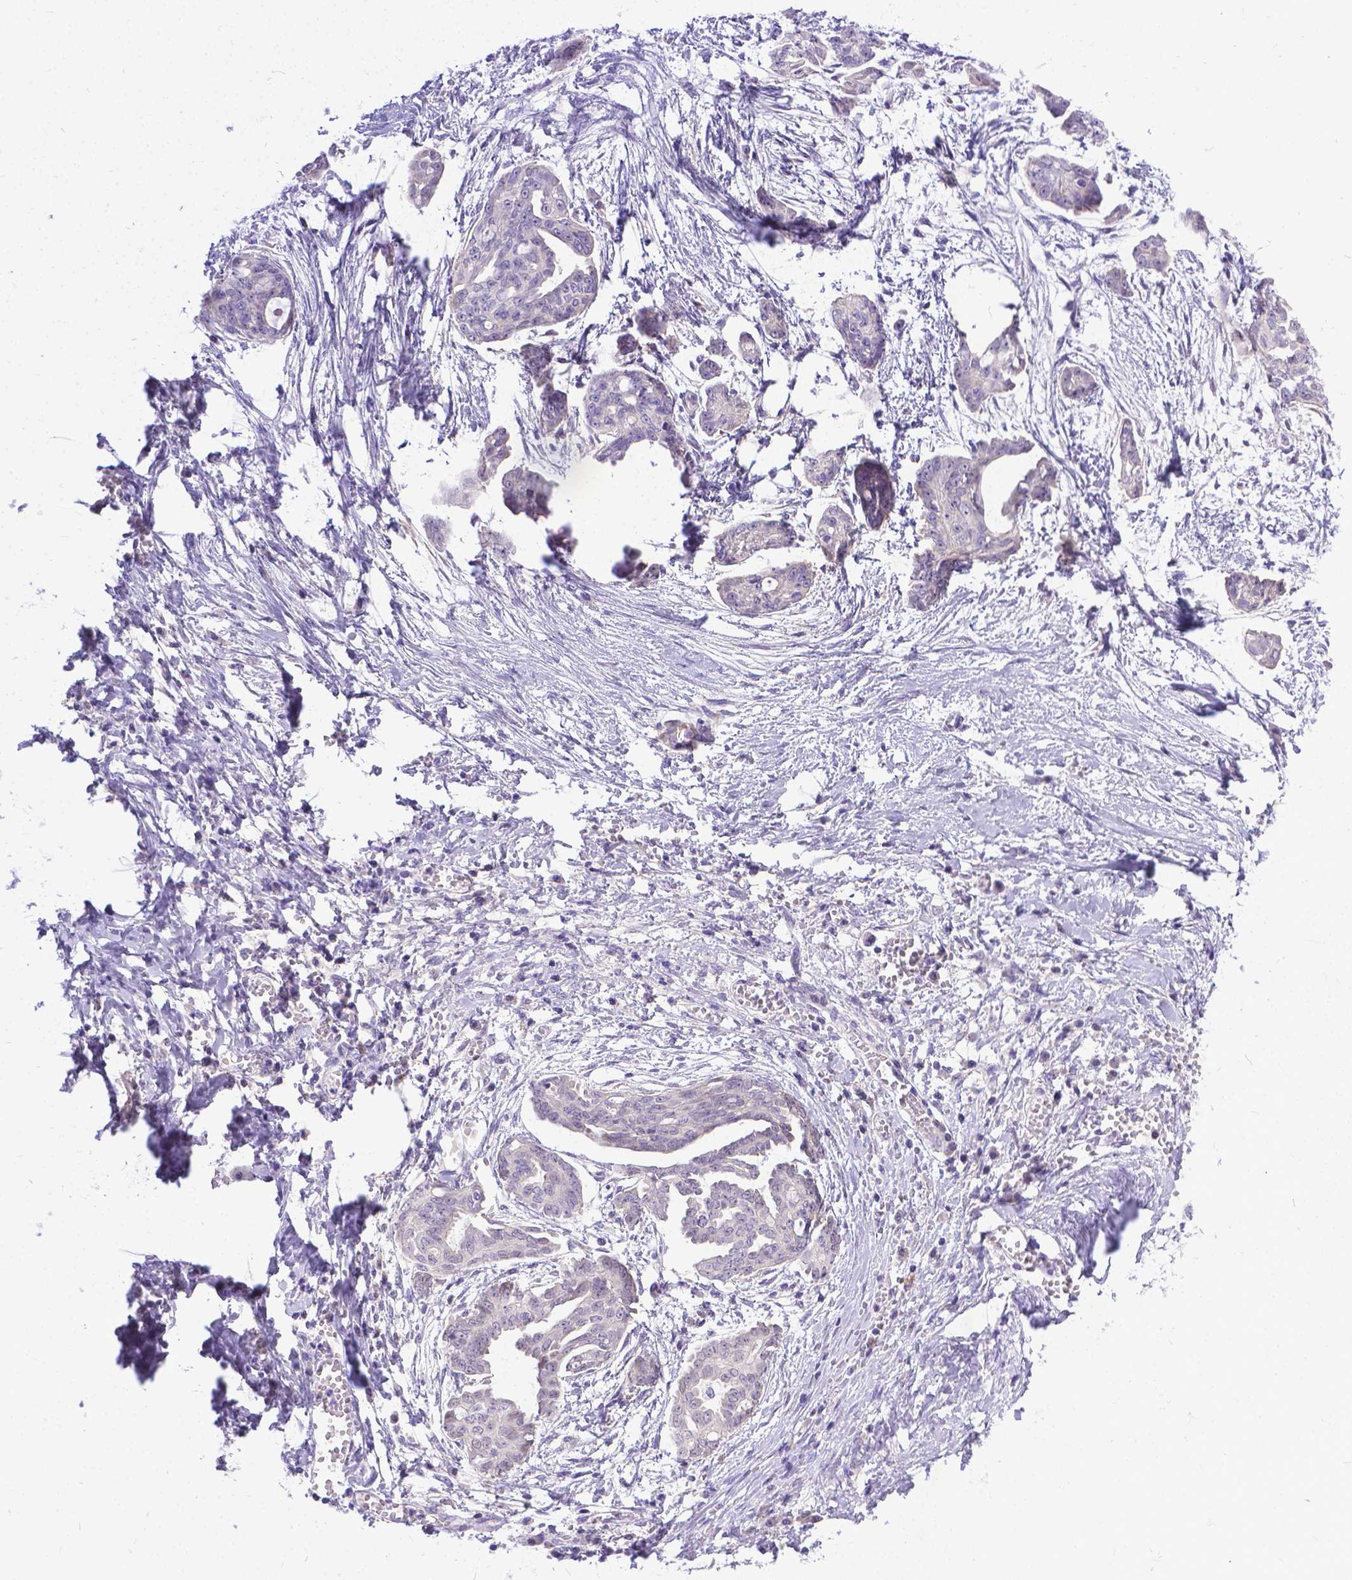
{"staining": {"intensity": "negative", "quantity": "none", "location": "none"}, "tissue": "ovarian cancer", "cell_type": "Tumor cells", "image_type": "cancer", "snomed": [{"axis": "morphology", "description": "Cystadenocarcinoma, serous, NOS"}, {"axis": "topography", "description": "Ovary"}], "caption": "Immunohistochemistry (IHC) of ovarian serous cystadenocarcinoma shows no expression in tumor cells.", "gene": "TTLL6", "patient": {"sex": "female", "age": 71}}